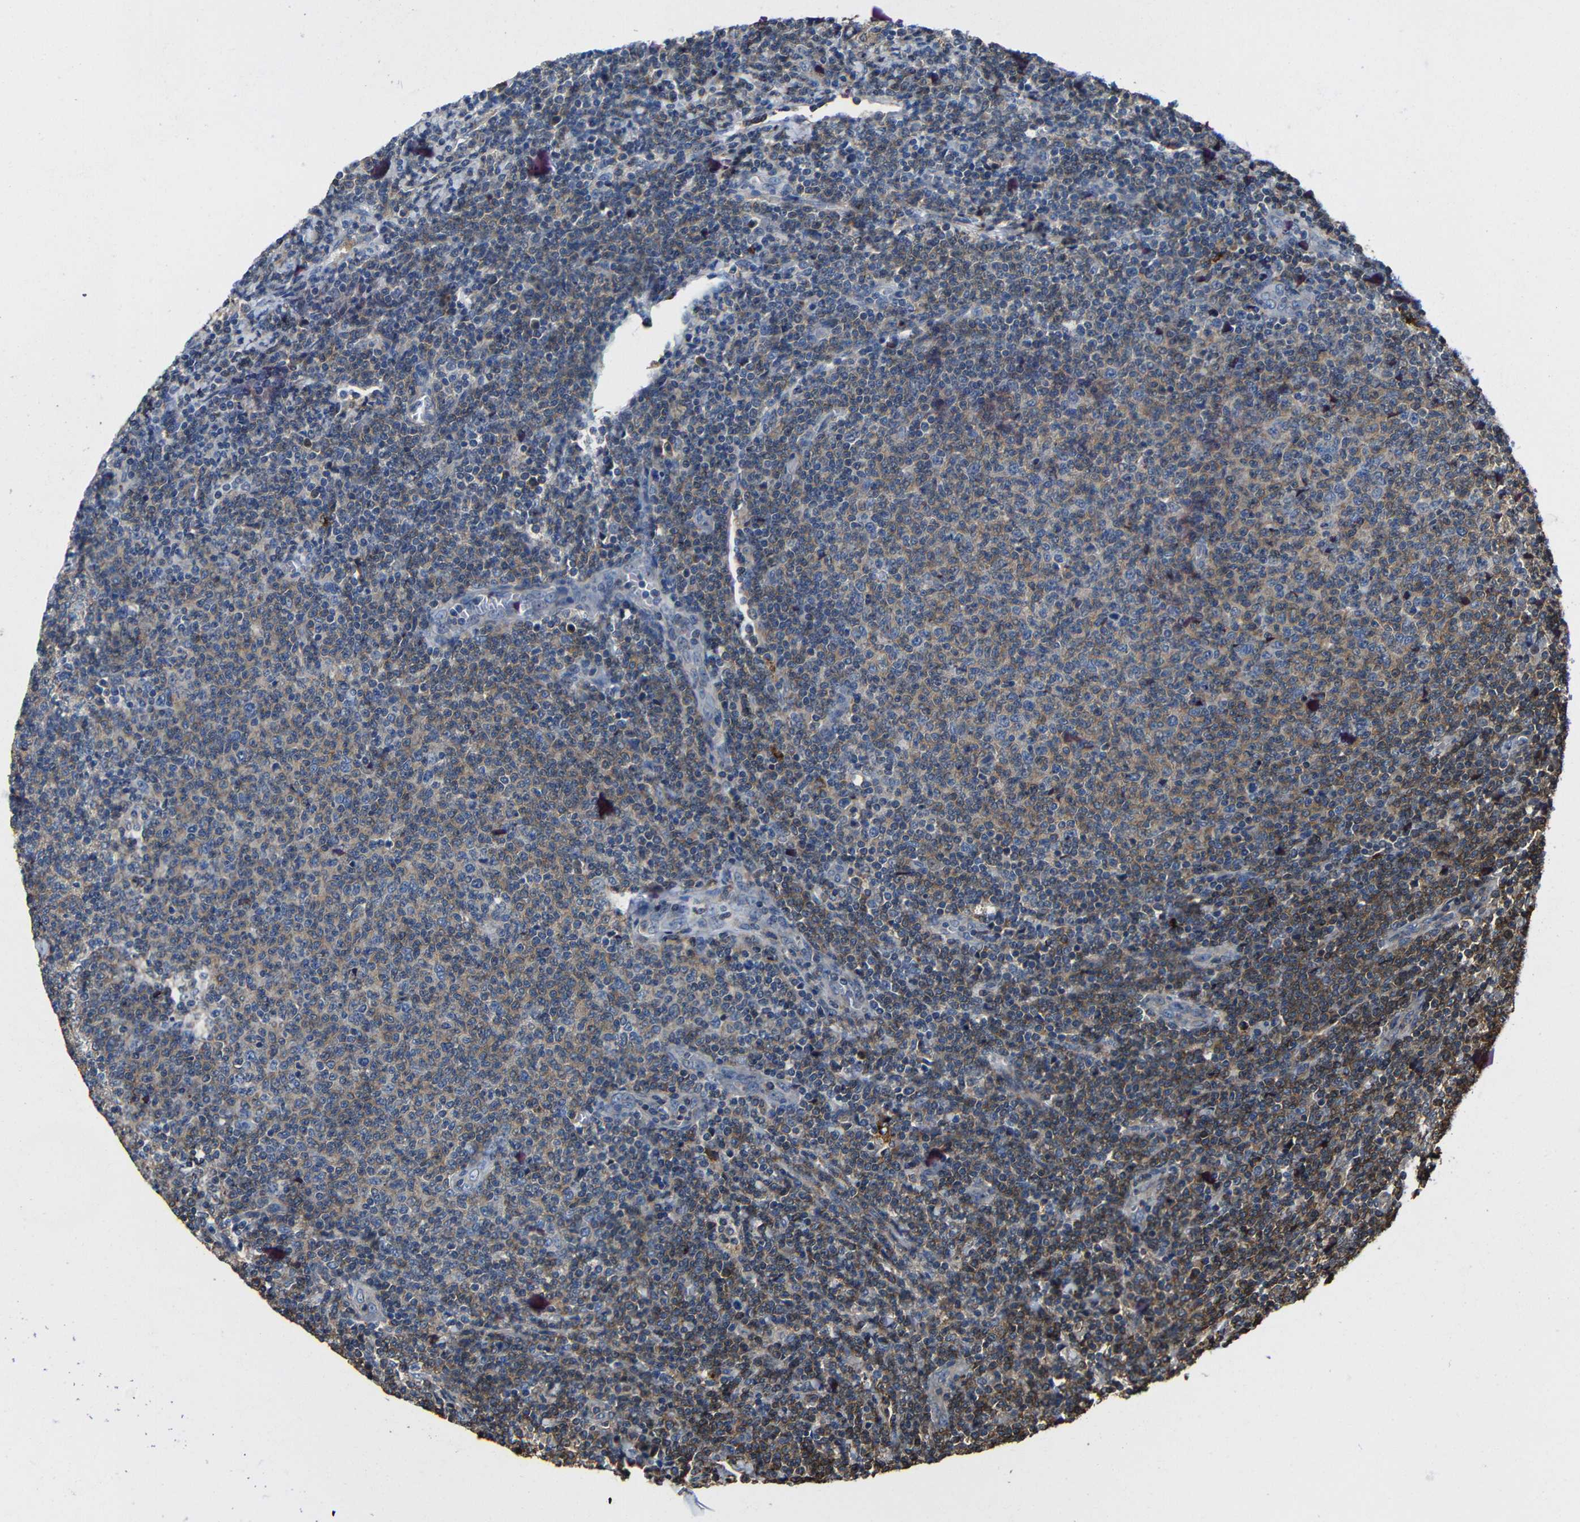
{"staining": {"intensity": "weak", "quantity": ">75%", "location": "cytoplasmic/membranous"}, "tissue": "lymphoma", "cell_type": "Tumor cells", "image_type": "cancer", "snomed": [{"axis": "morphology", "description": "Malignant lymphoma, non-Hodgkin's type, Low grade"}, {"axis": "topography", "description": "Lymph node"}], "caption": "IHC photomicrograph of human lymphoma stained for a protein (brown), which shows low levels of weak cytoplasmic/membranous expression in about >75% of tumor cells.", "gene": "GDI1", "patient": {"sex": "male", "age": 66}}